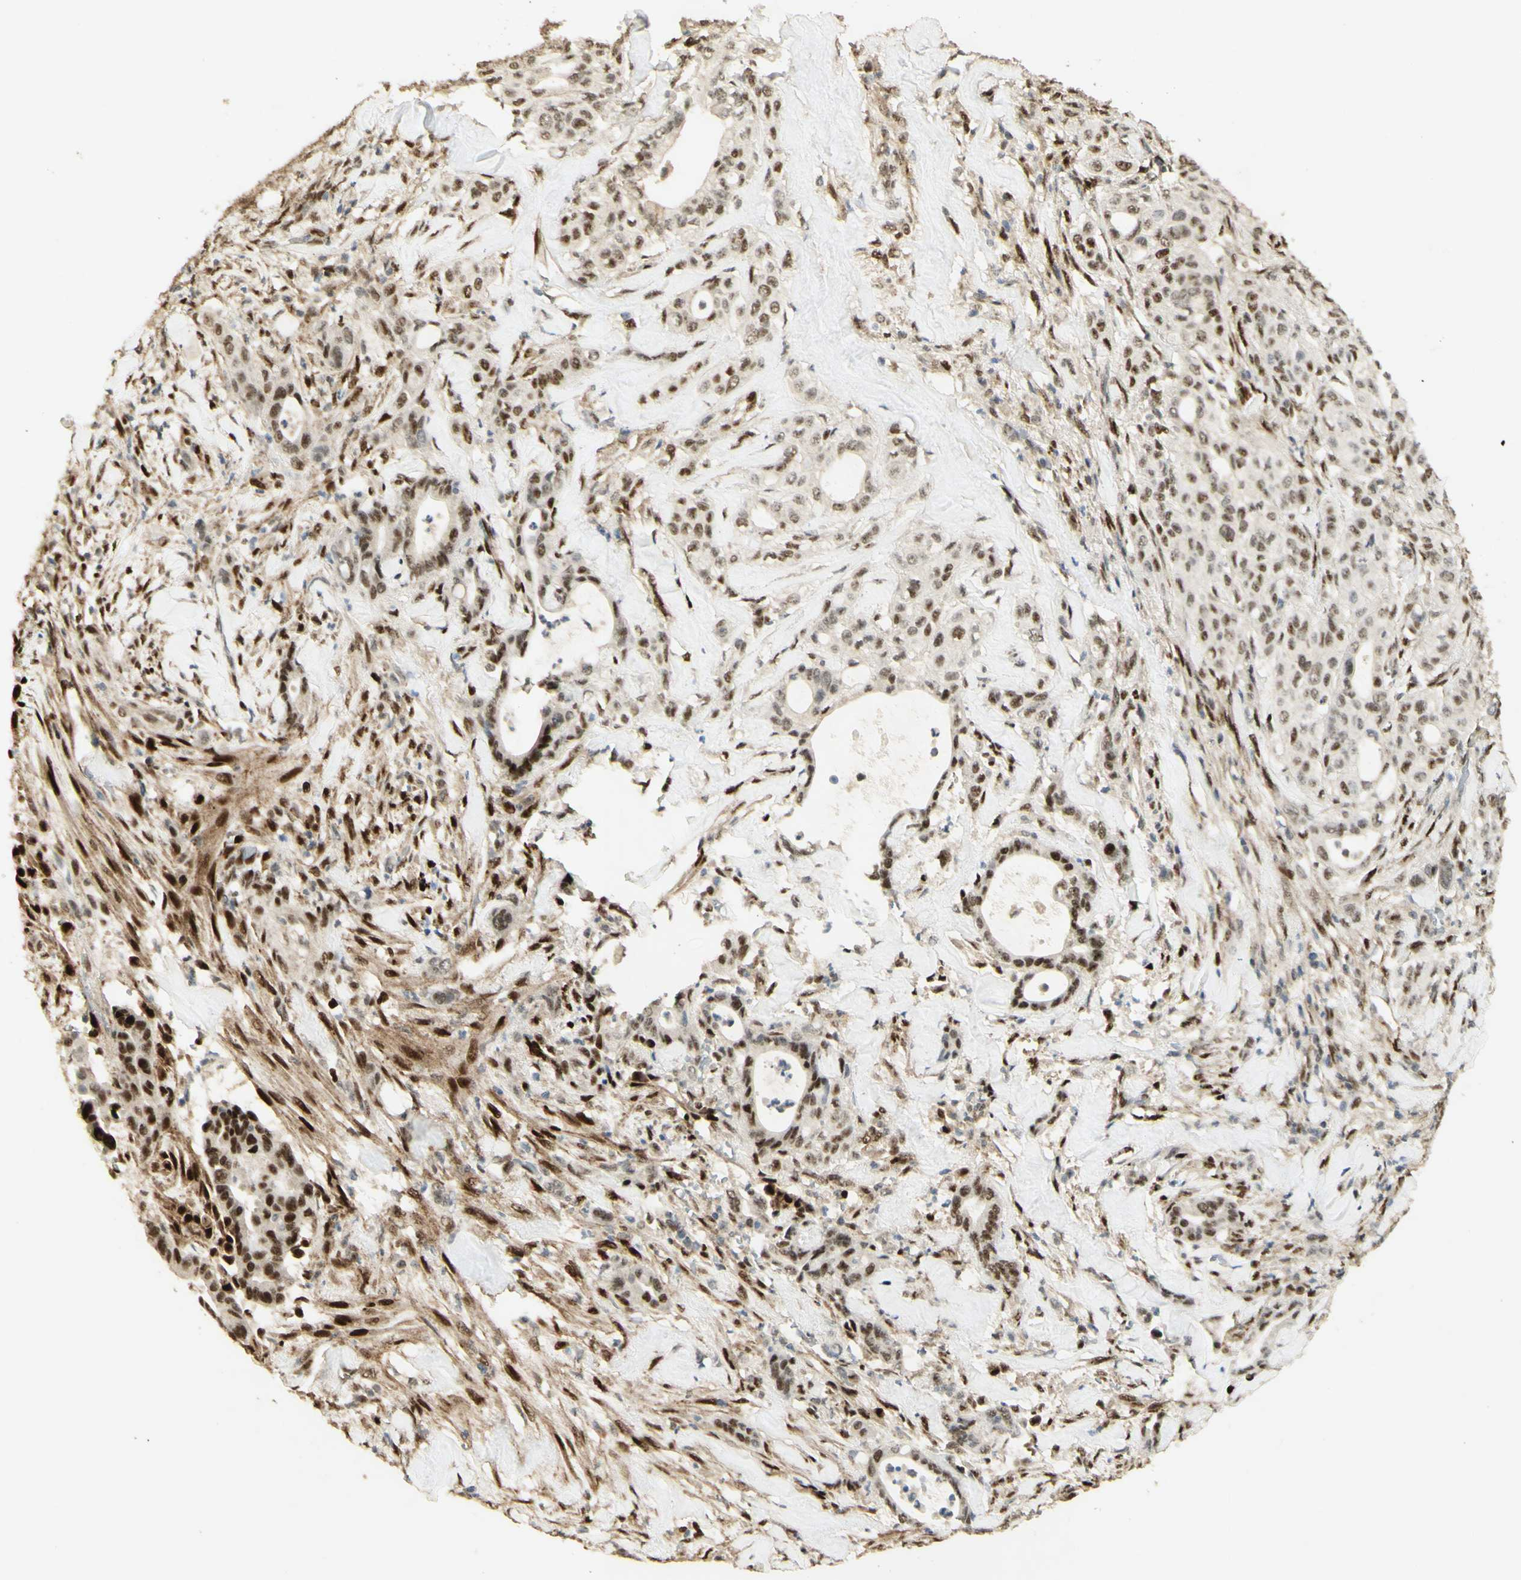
{"staining": {"intensity": "moderate", "quantity": ">75%", "location": "nuclear"}, "tissue": "liver cancer", "cell_type": "Tumor cells", "image_type": "cancer", "snomed": [{"axis": "morphology", "description": "Cholangiocarcinoma"}, {"axis": "topography", "description": "Liver"}], "caption": "Tumor cells reveal medium levels of moderate nuclear expression in about >75% of cells in liver cholangiocarcinoma. (IHC, brightfield microscopy, high magnification).", "gene": "FOXP1", "patient": {"sex": "female", "age": 67}}